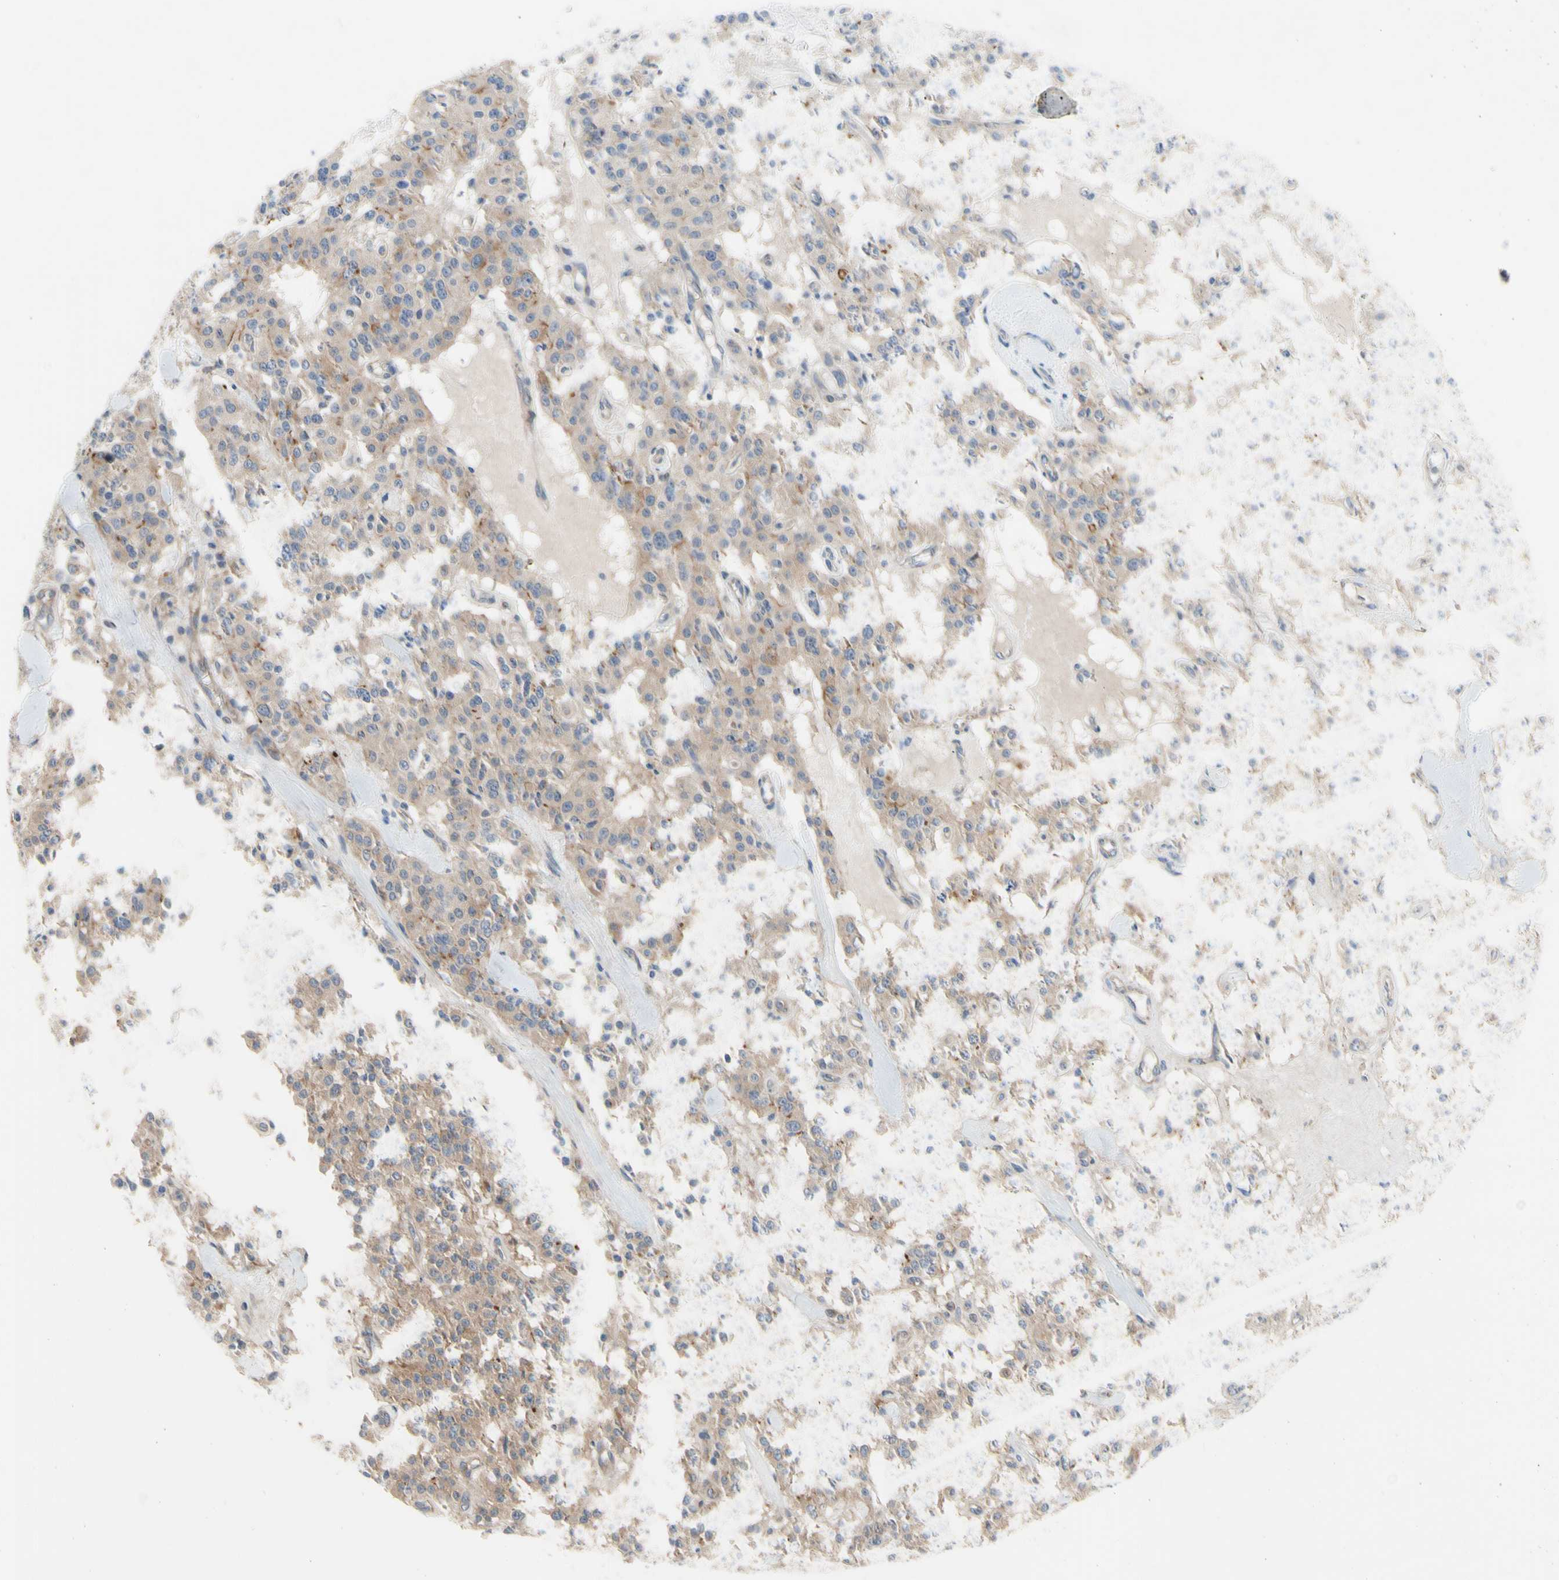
{"staining": {"intensity": "moderate", "quantity": ">75%", "location": "cytoplasmic/membranous"}, "tissue": "carcinoid", "cell_type": "Tumor cells", "image_type": "cancer", "snomed": [{"axis": "morphology", "description": "Carcinoid, malignant, NOS"}, {"axis": "topography", "description": "Lung"}], "caption": "Protein staining exhibits moderate cytoplasmic/membranous expression in about >75% of tumor cells in carcinoid (malignant). (brown staining indicates protein expression, while blue staining denotes nuclei).", "gene": "XIAP", "patient": {"sex": "male", "age": 30}}